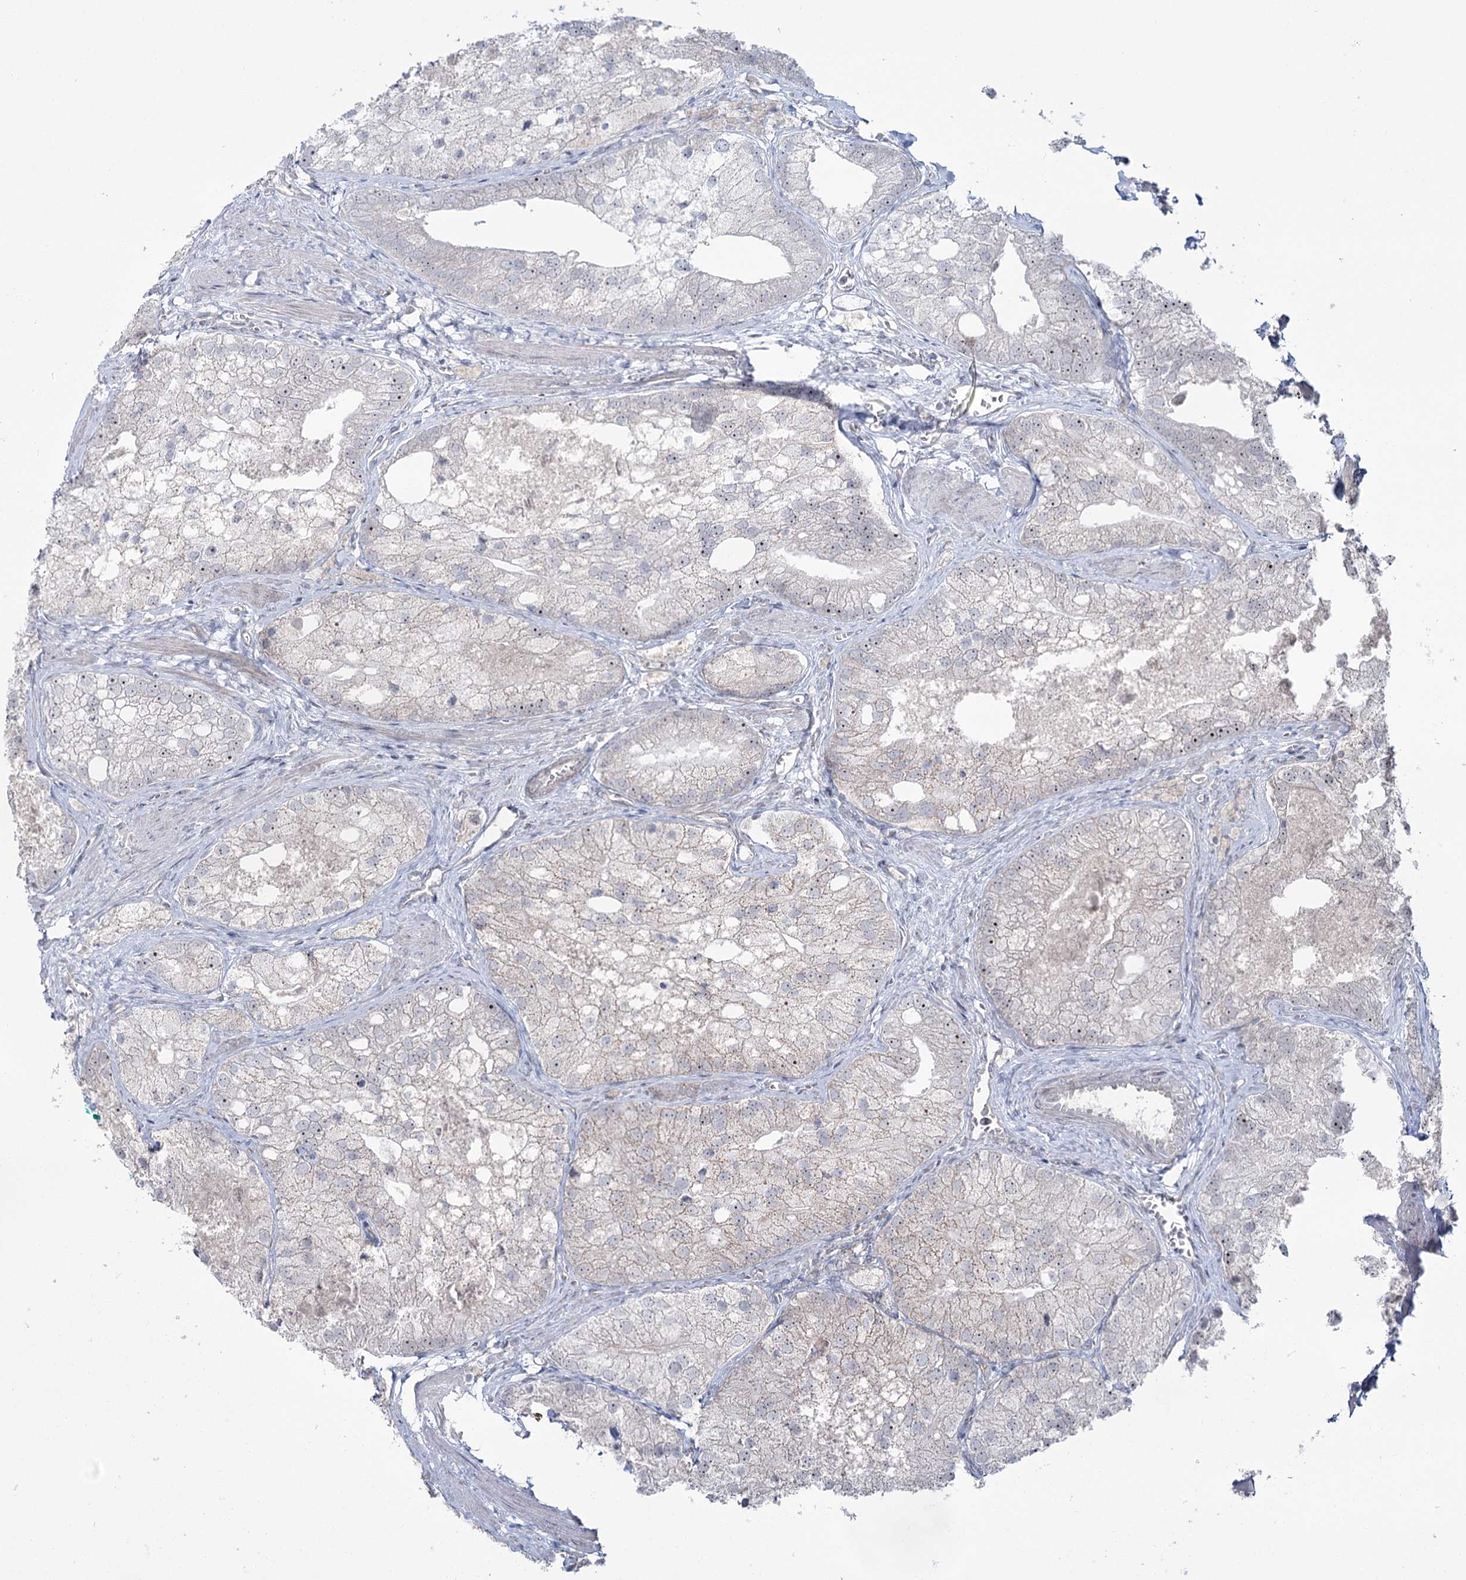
{"staining": {"intensity": "negative", "quantity": "none", "location": "none"}, "tissue": "prostate cancer", "cell_type": "Tumor cells", "image_type": "cancer", "snomed": [{"axis": "morphology", "description": "Adenocarcinoma, Low grade"}, {"axis": "topography", "description": "Prostate"}], "caption": "There is no significant positivity in tumor cells of prostate cancer (low-grade adenocarcinoma).", "gene": "STEEP1", "patient": {"sex": "male", "age": 69}}